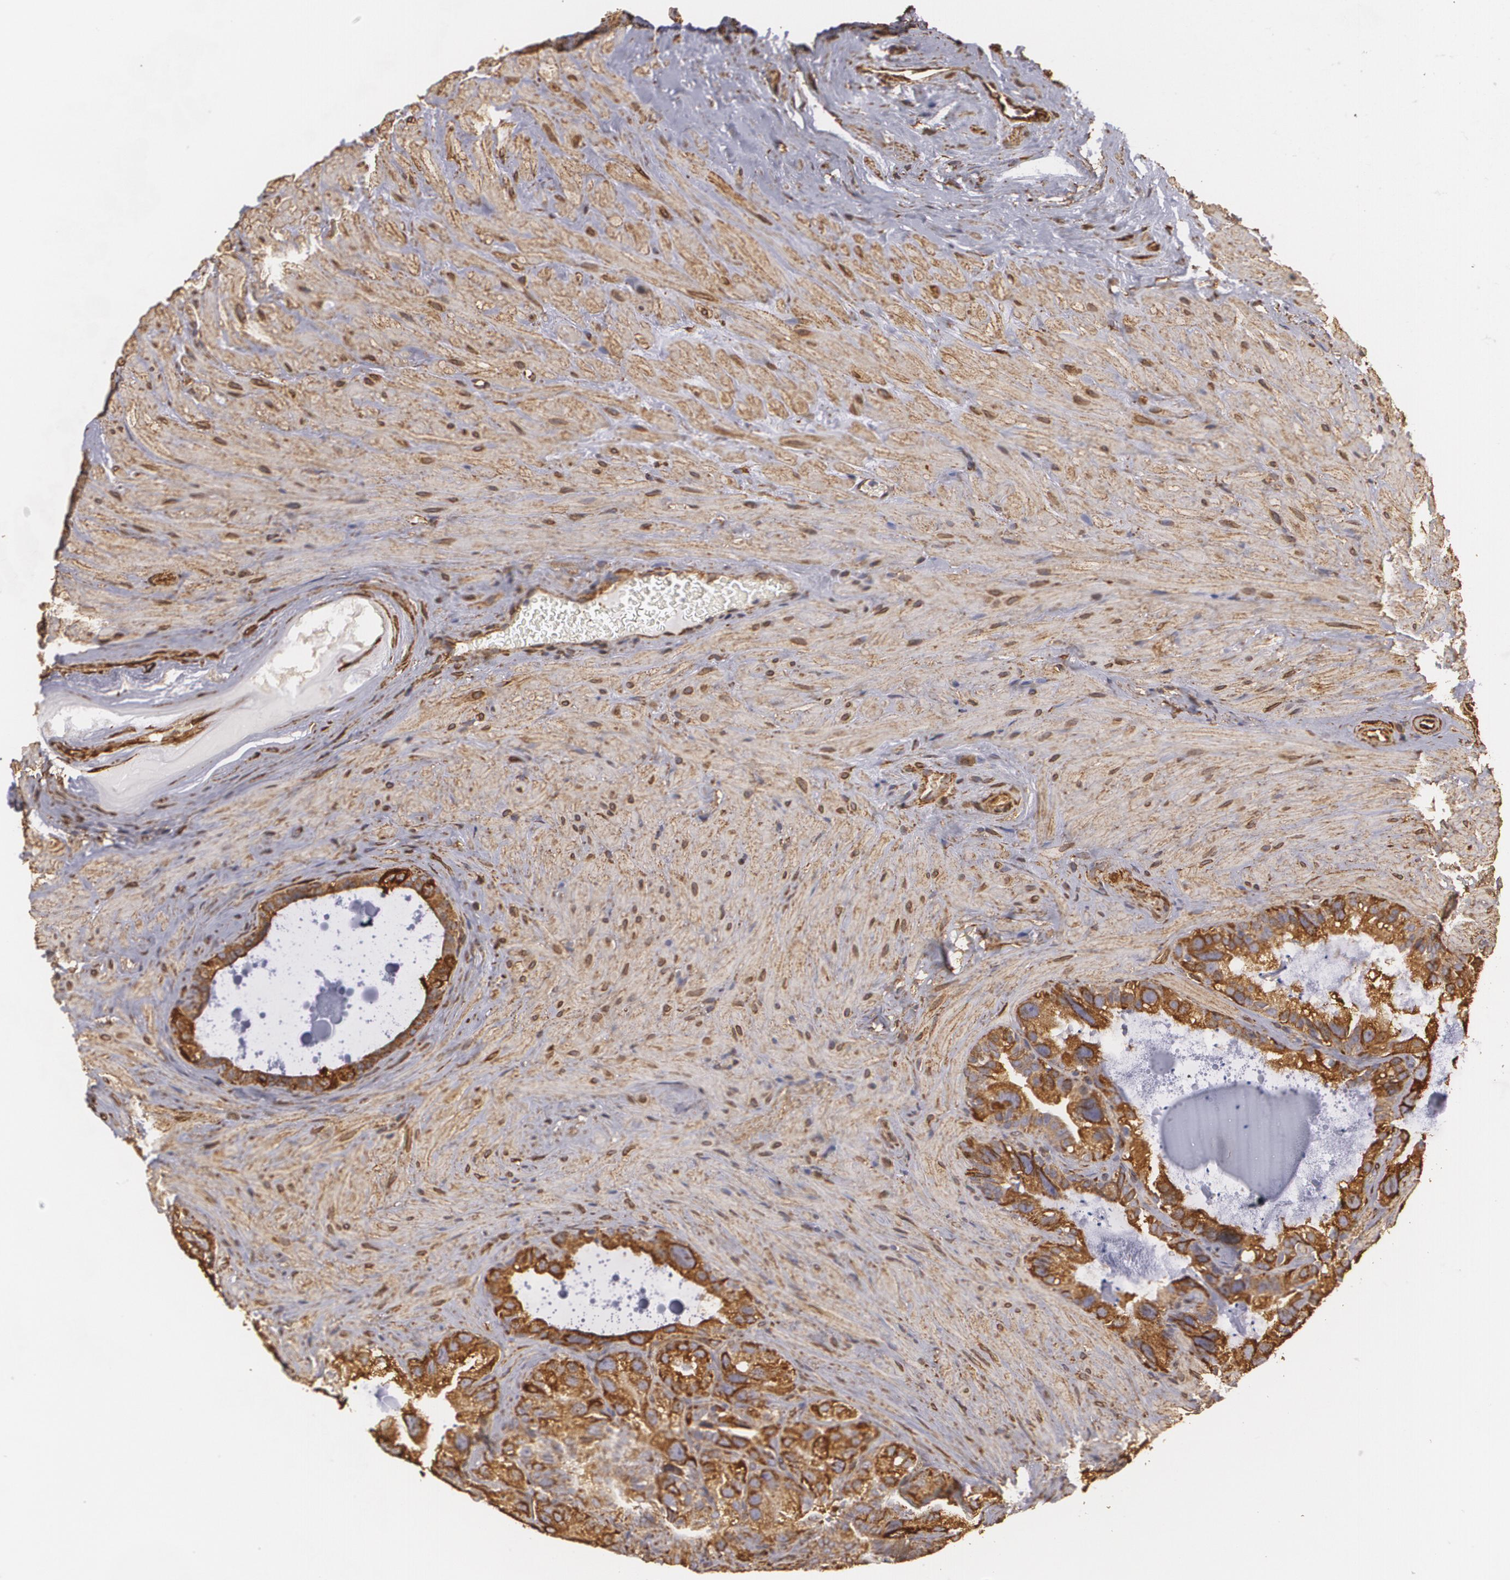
{"staining": {"intensity": "moderate", "quantity": ">75%", "location": "cytoplasmic/membranous"}, "tissue": "seminal vesicle", "cell_type": "Glandular cells", "image_type": "normal", "snomed": [{"axis": "morphology", "description": "Normal tissue, NOS"}, {"axis": "topography", "description": "Seminal veicle"}], "caption": "Immunohistochemical staining of unremarkable human seminal vesicle exhibits >75% levels of moderate cytoplasmic/membranous protein positivity in about >75% of glandular cells.", "gene": "CYB5R3", "patient": {"sex": "male", "age": 63}}